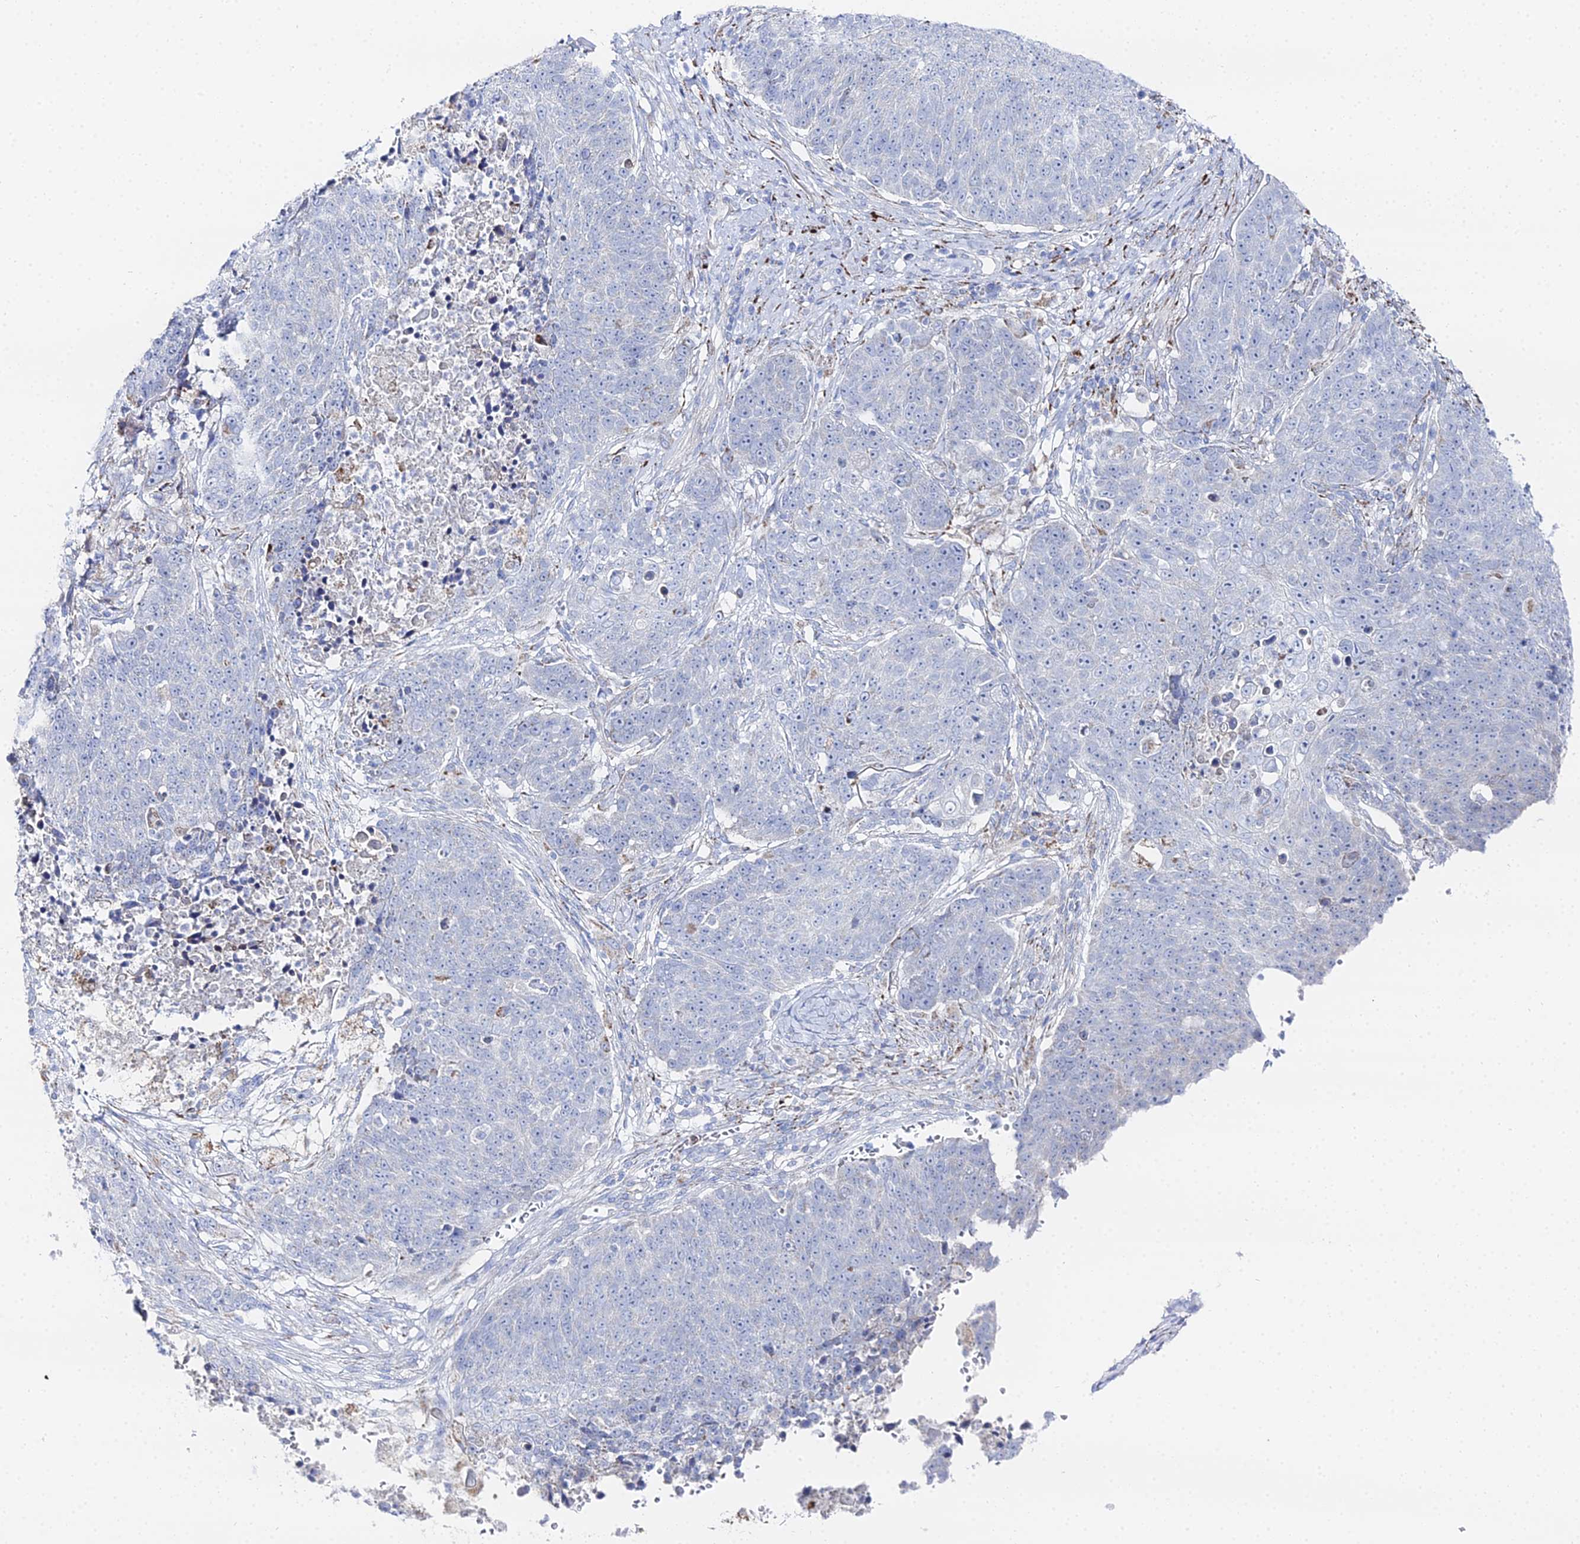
{"staining": {"intensity": "negative", "quantity": "none", "location": "none"}, "tissue": "lung cancer", "cell_type": "Tumor cells", "image_type": "cancer", "snomed": [{"axis": "morphology", "description": "Normal tissue, NOS"}, {"axis": "morphology", "description": "Squamous cell carcinoma, NOS"}, {"axis": "topography", "description": "Lymph node"}, {"axis": "topography", "description": "Lung"}], "caption": "Squamous cell carcinoma (lung) was stained to show a protein in brown. There is no significant staining in tumor cells.", "gene": "DHX34", "patient": {"sex": "male", "age": 66}}